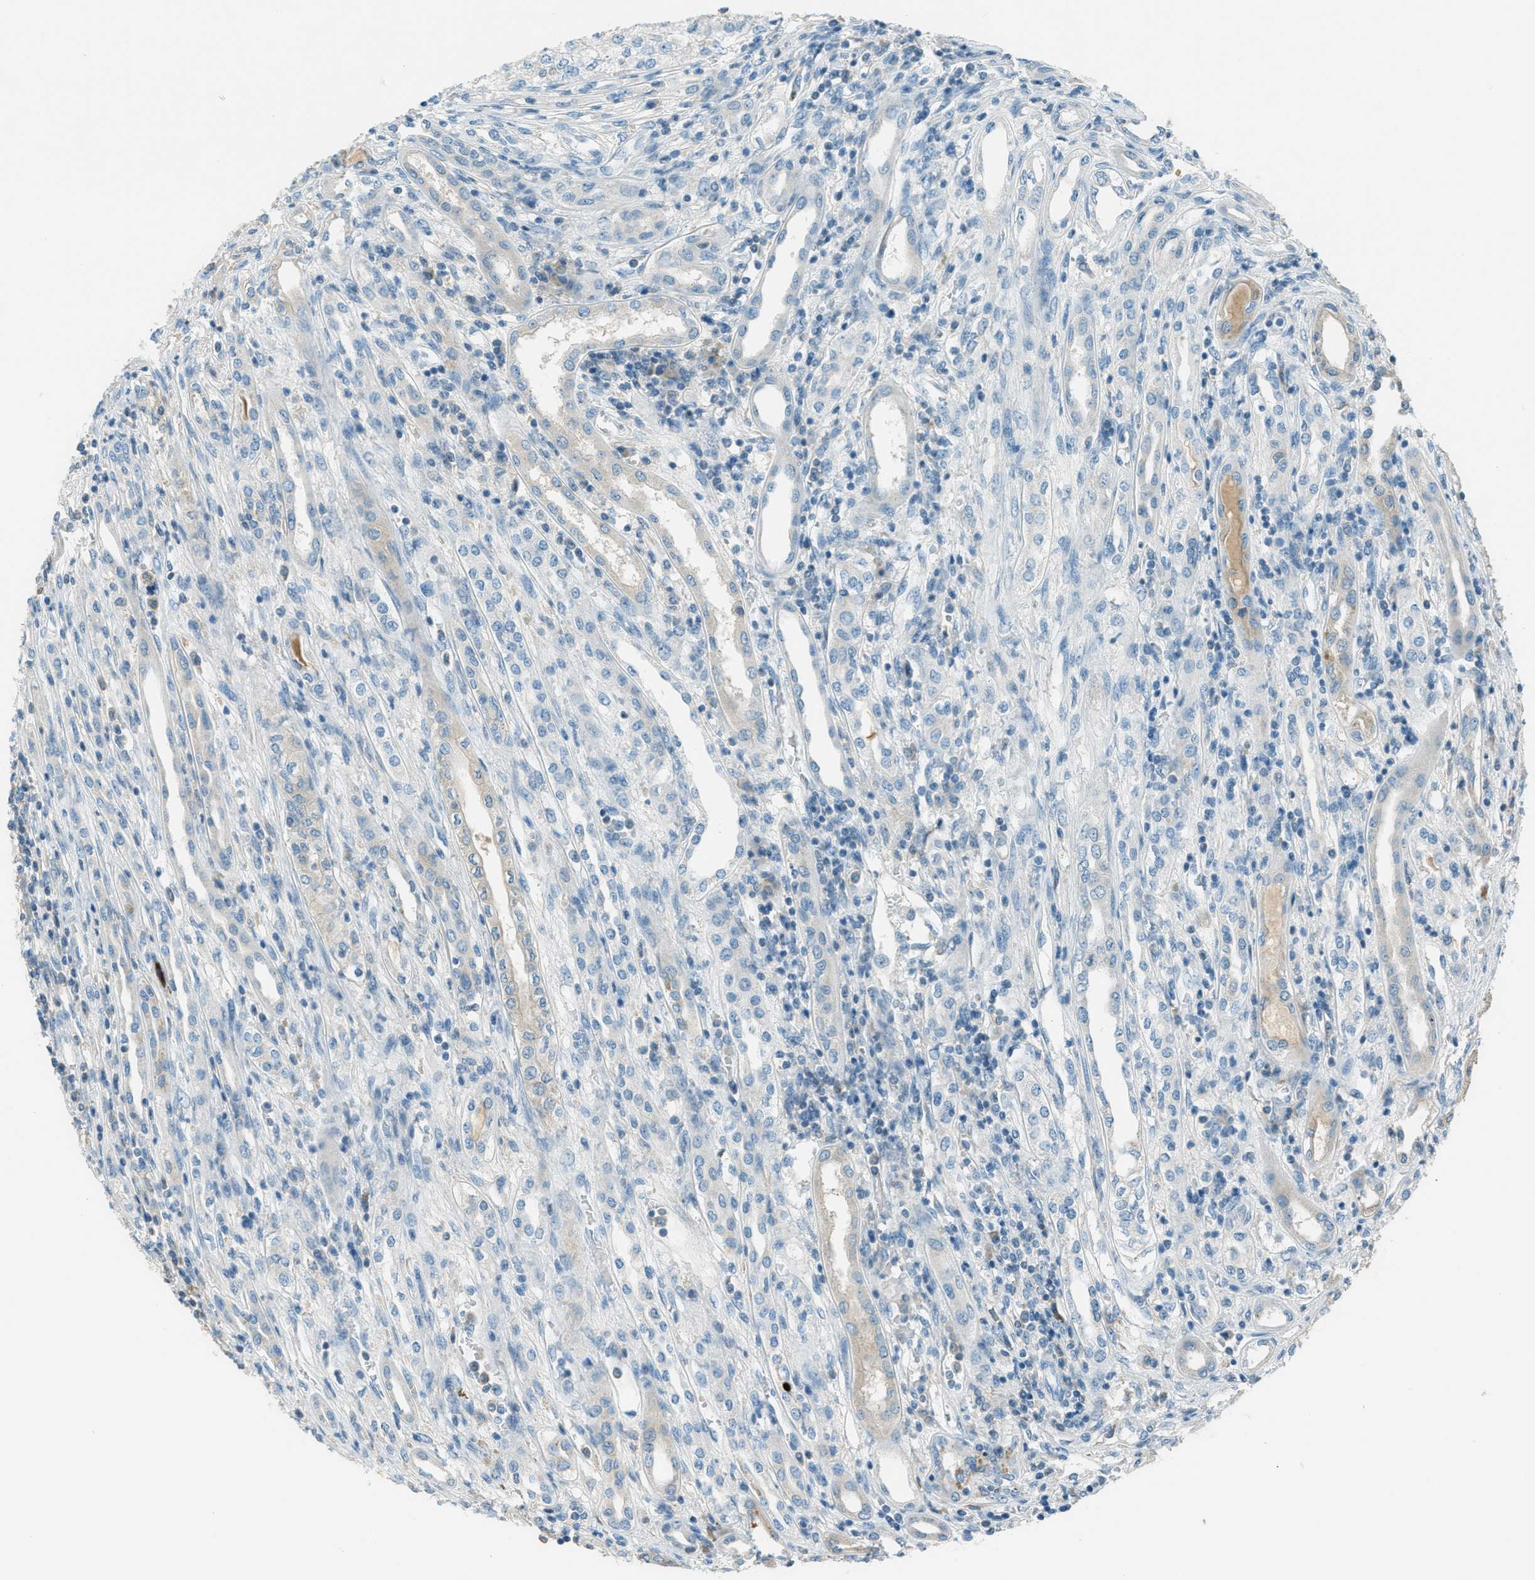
{"staining": {"intensity": "negative", "quantity": "none", "location": "none"}, "tissue": "renal cancer", "cell_type": "Tumor cells", "image_type": "cancer", "snomed": [{"axis": "morphology", "description": "Adenocarcinoma, NOS"}, {"axis": "topography", "description": "Kidney"}], "caption": "Immunohistochemistry (IHC) image of neoplastic tissue: renal cancer stained with DAB shows no significant protein expression in tumor cells. (Stains: DAB (3,3'-diaminobenzidine) IHC with hematoxylin counter stain, Microscopy: brightfield microscopy at high magnification).", "gene": "MSLN", "patient": {"sex": "female", "age": 54}}